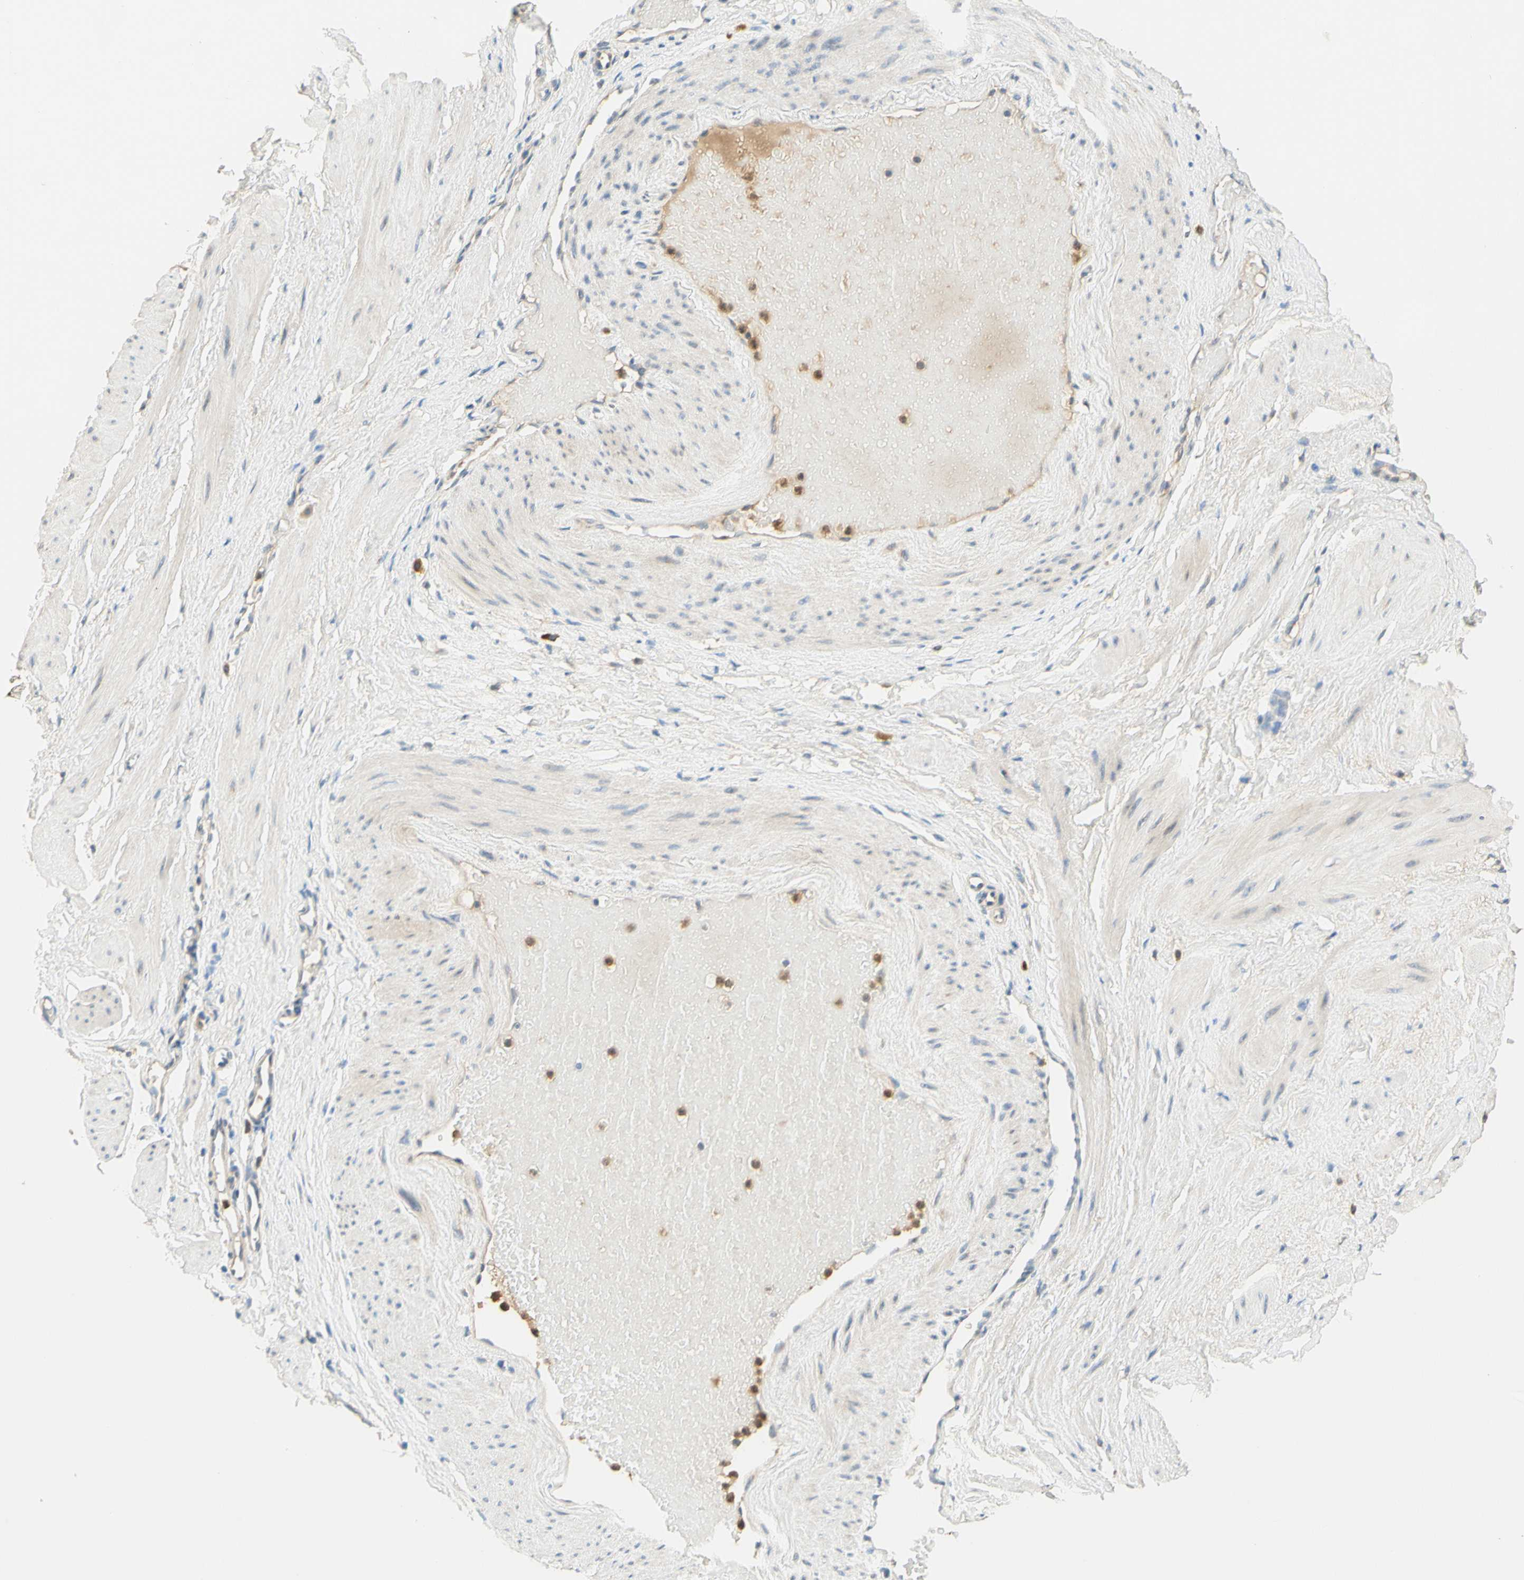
{"staining": {"intensity": "negative", "quantity": "none", "location": "none"}, "tissue": "adipose tissue", "cell_type": "Adipocytes", "image_type": "normal", "snomed": [{"axis": "morphology", "description": "Normal tissue, NOS"}, {"axis": "topography", "description": "Soft tissue"}, {"axis": "topography", "description": "Vascular tissue"}], "caption": "DAB immunohistochemical staining of normal human adipose tissue reveals no significant staining in adipocytes.", "gene": "ENTREP2", "patient": {"sex": "female", "age": 35}}